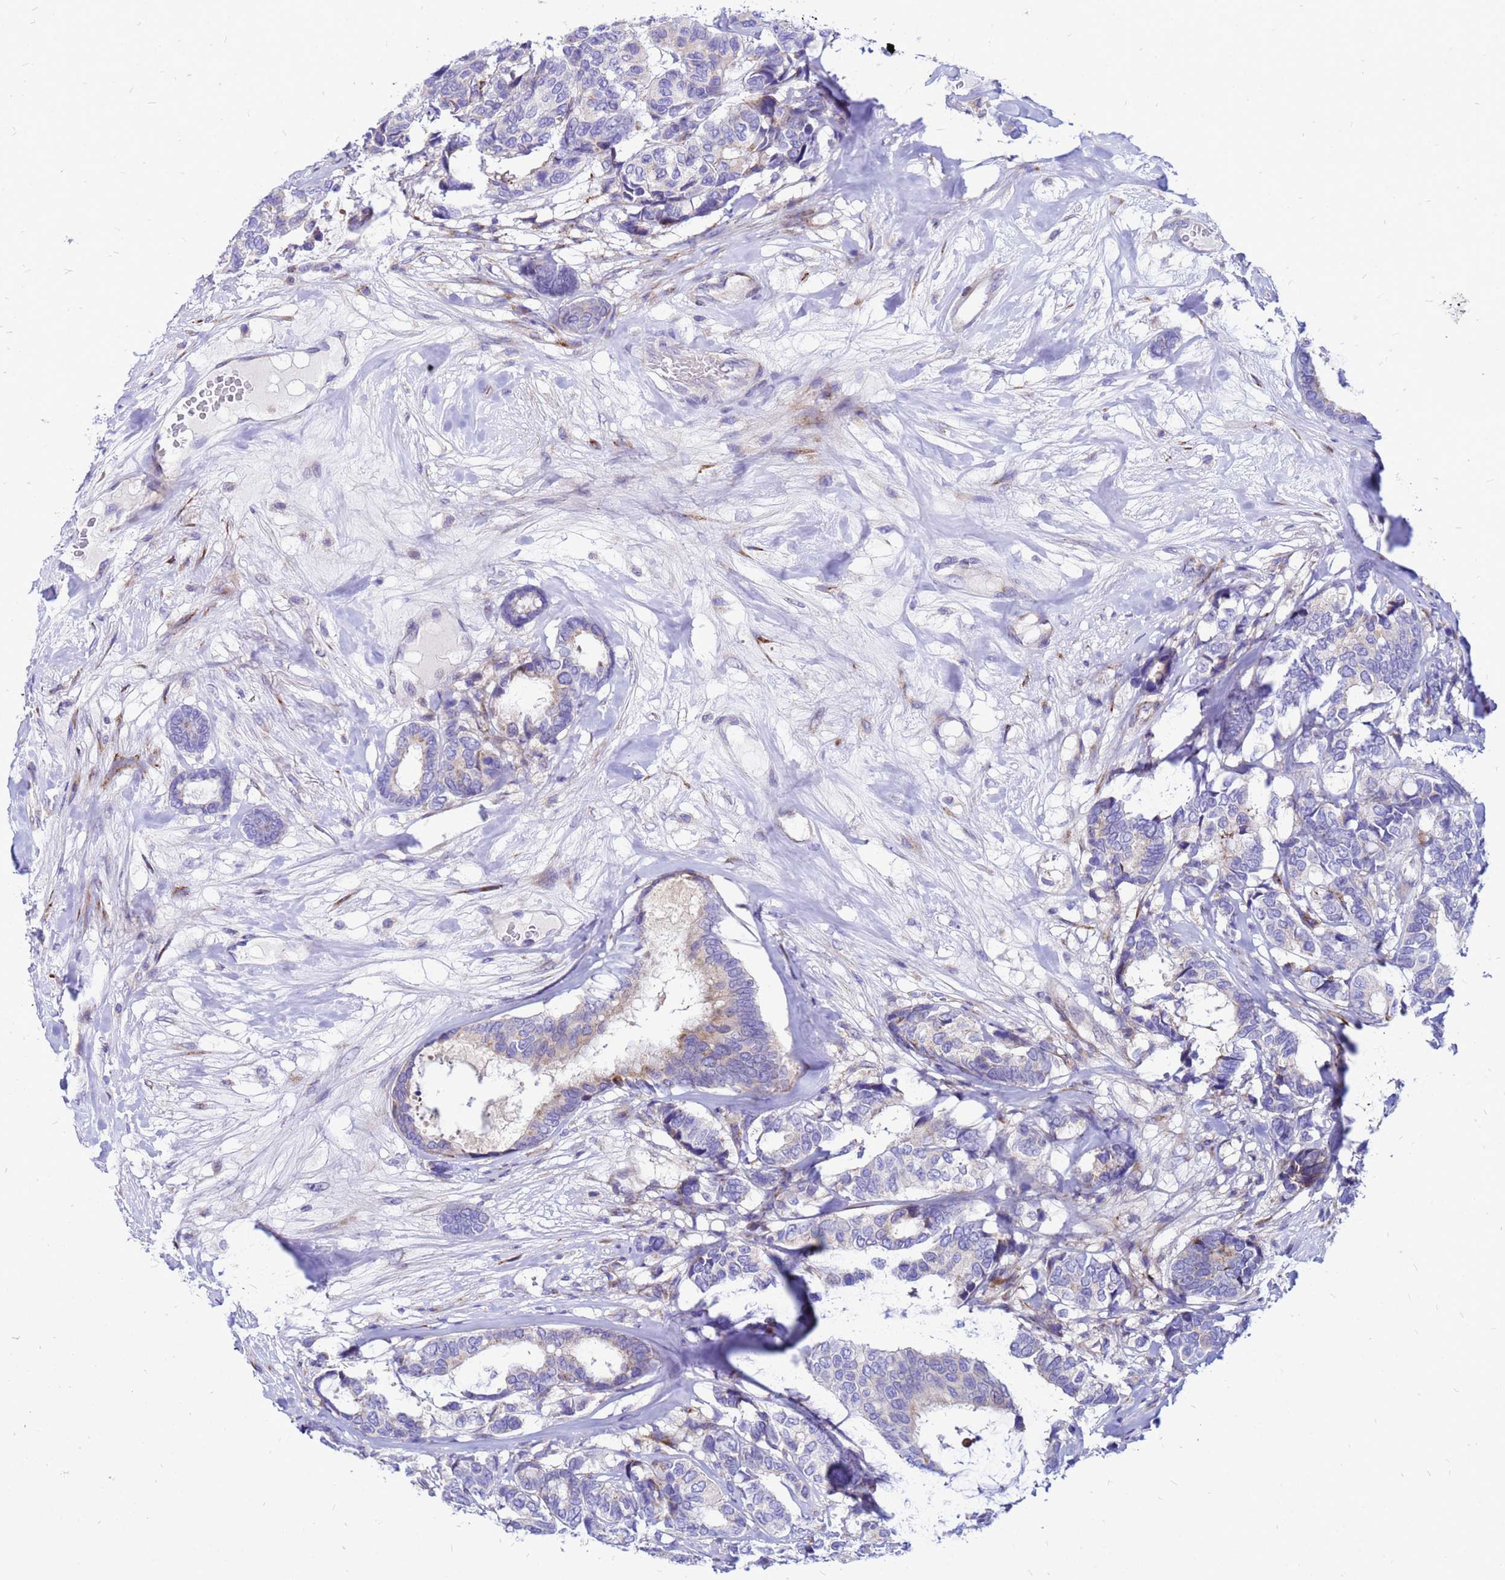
{"staining": {"intensity": "weak", "quantity": "<25%", "location": "cytoplasmic/membranous"}, "tissue": "breast cancer", "cell_type": "Tumor cells", "image_type": "cancer", "snomed": [{"axis": "morphology", "description": "Duct carcinoma"}, {"axis": "topography", "description": "Breast"}], "caption": "Immunohistochemistry image of neoplastic tissue: human breast cancer (intraductal carcinoma) stained with DAB (3,3'-diaminobenzidine) demonstrates no significant protein staining in tumor cells. The staining is performed using DAB brown chromogen with nuclei counter-stained in using hematoxylin.", "gene": "FHIP1A", "patient": {"sex": "female", "age": 87}}